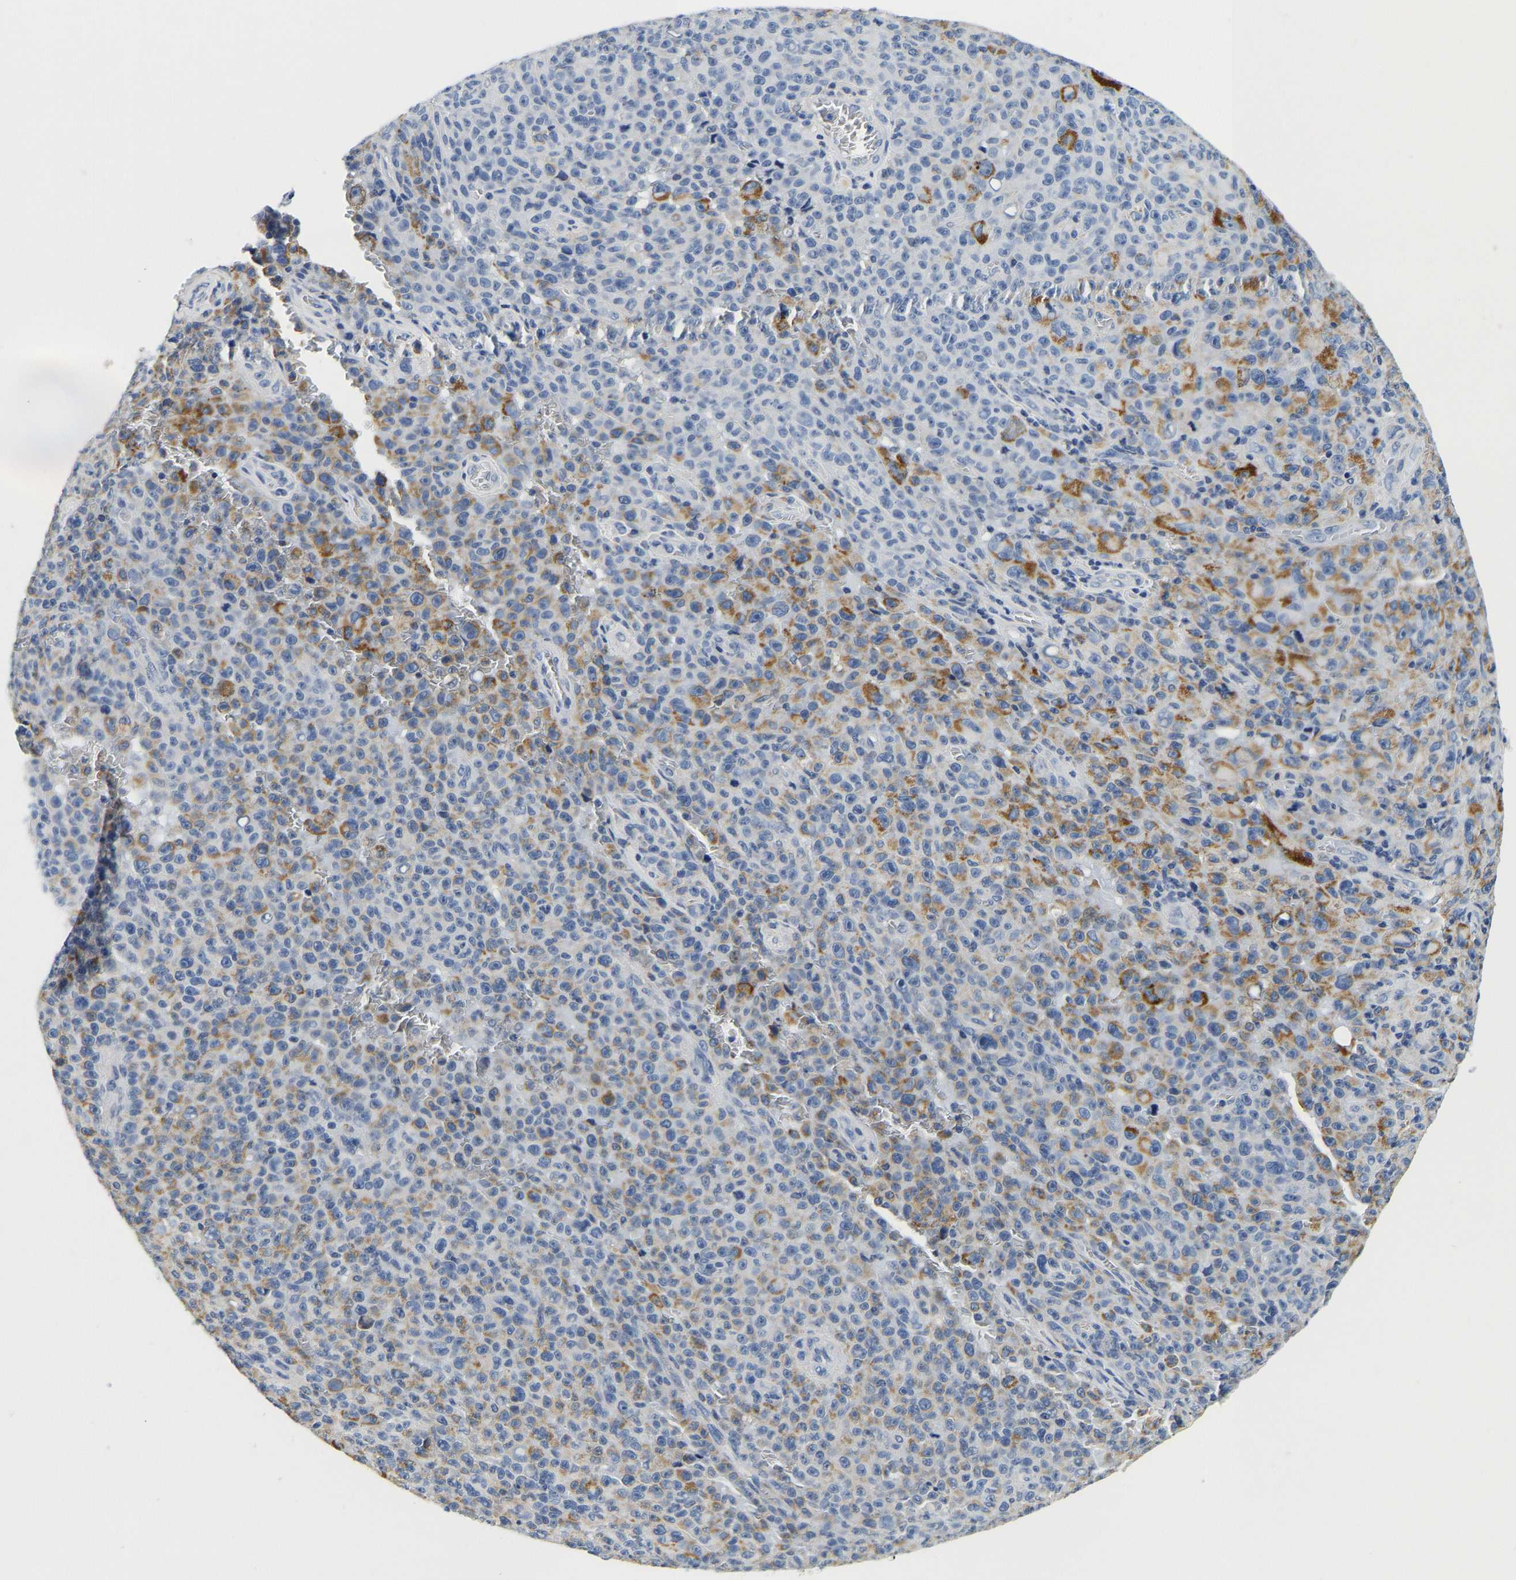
{"staining": {"intensity": "moderate", "quantity": "25%-75%", "location": "cytoplasmic/membranous"}, "tissue": "melanoma", "cell_type": "Tumor cells", "image_type": "cancer", "snomed": [{"axis": "morphology", "description": "Malignant melanoma, NOS"}, {"axis": "topography", "description": "Skin"}], "caption": "About 25%-75% of tumor cells in malignant melanoma exhibit moderate cytoplasmic/membranous protein positivity as visualized by brown immunohistochemical staining.", "gene": "PCK2", "patient": {"sex": "female", "age": 82}}